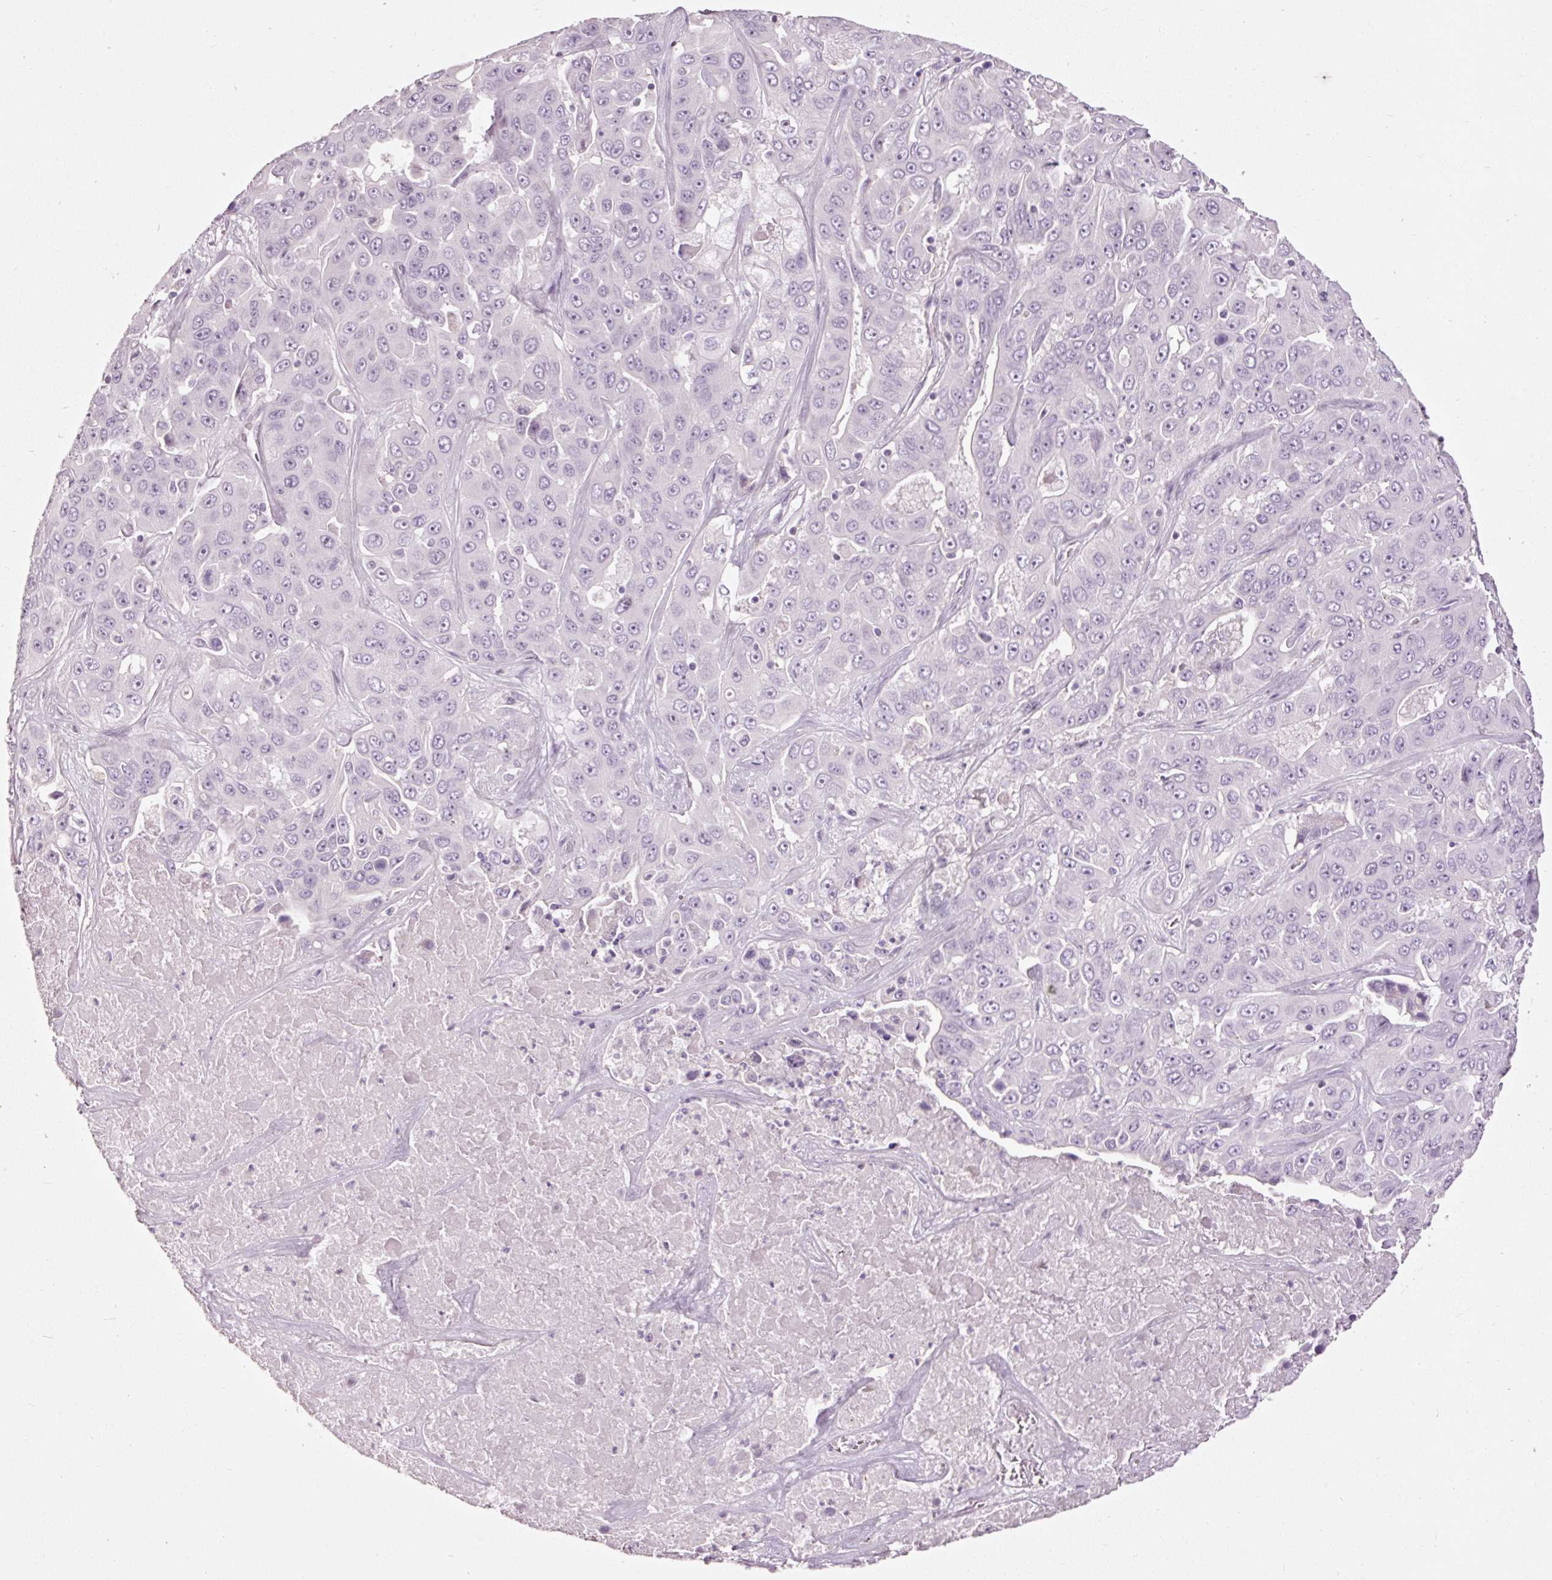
{"staining": {"intensity": "negative", "quantity": "none", "location": "none"}, "tissue": "liver cancer", "cell_type": "Tumor cells", "image_type": "cancer", "snomed": [{"axis": "morphology", "description": "Cholangiocarcinoma"}, {"axis": "topography", "description": "Liver"}], "caption": "DAB (3,3'-diaminobenzidine) immunohistochemical staining of liver cholangiocarcinoma demonstrates no significant positivity in tumor cells.", "gene": "MUC5AC", "patient": {"sex": "female", "age": 52}}